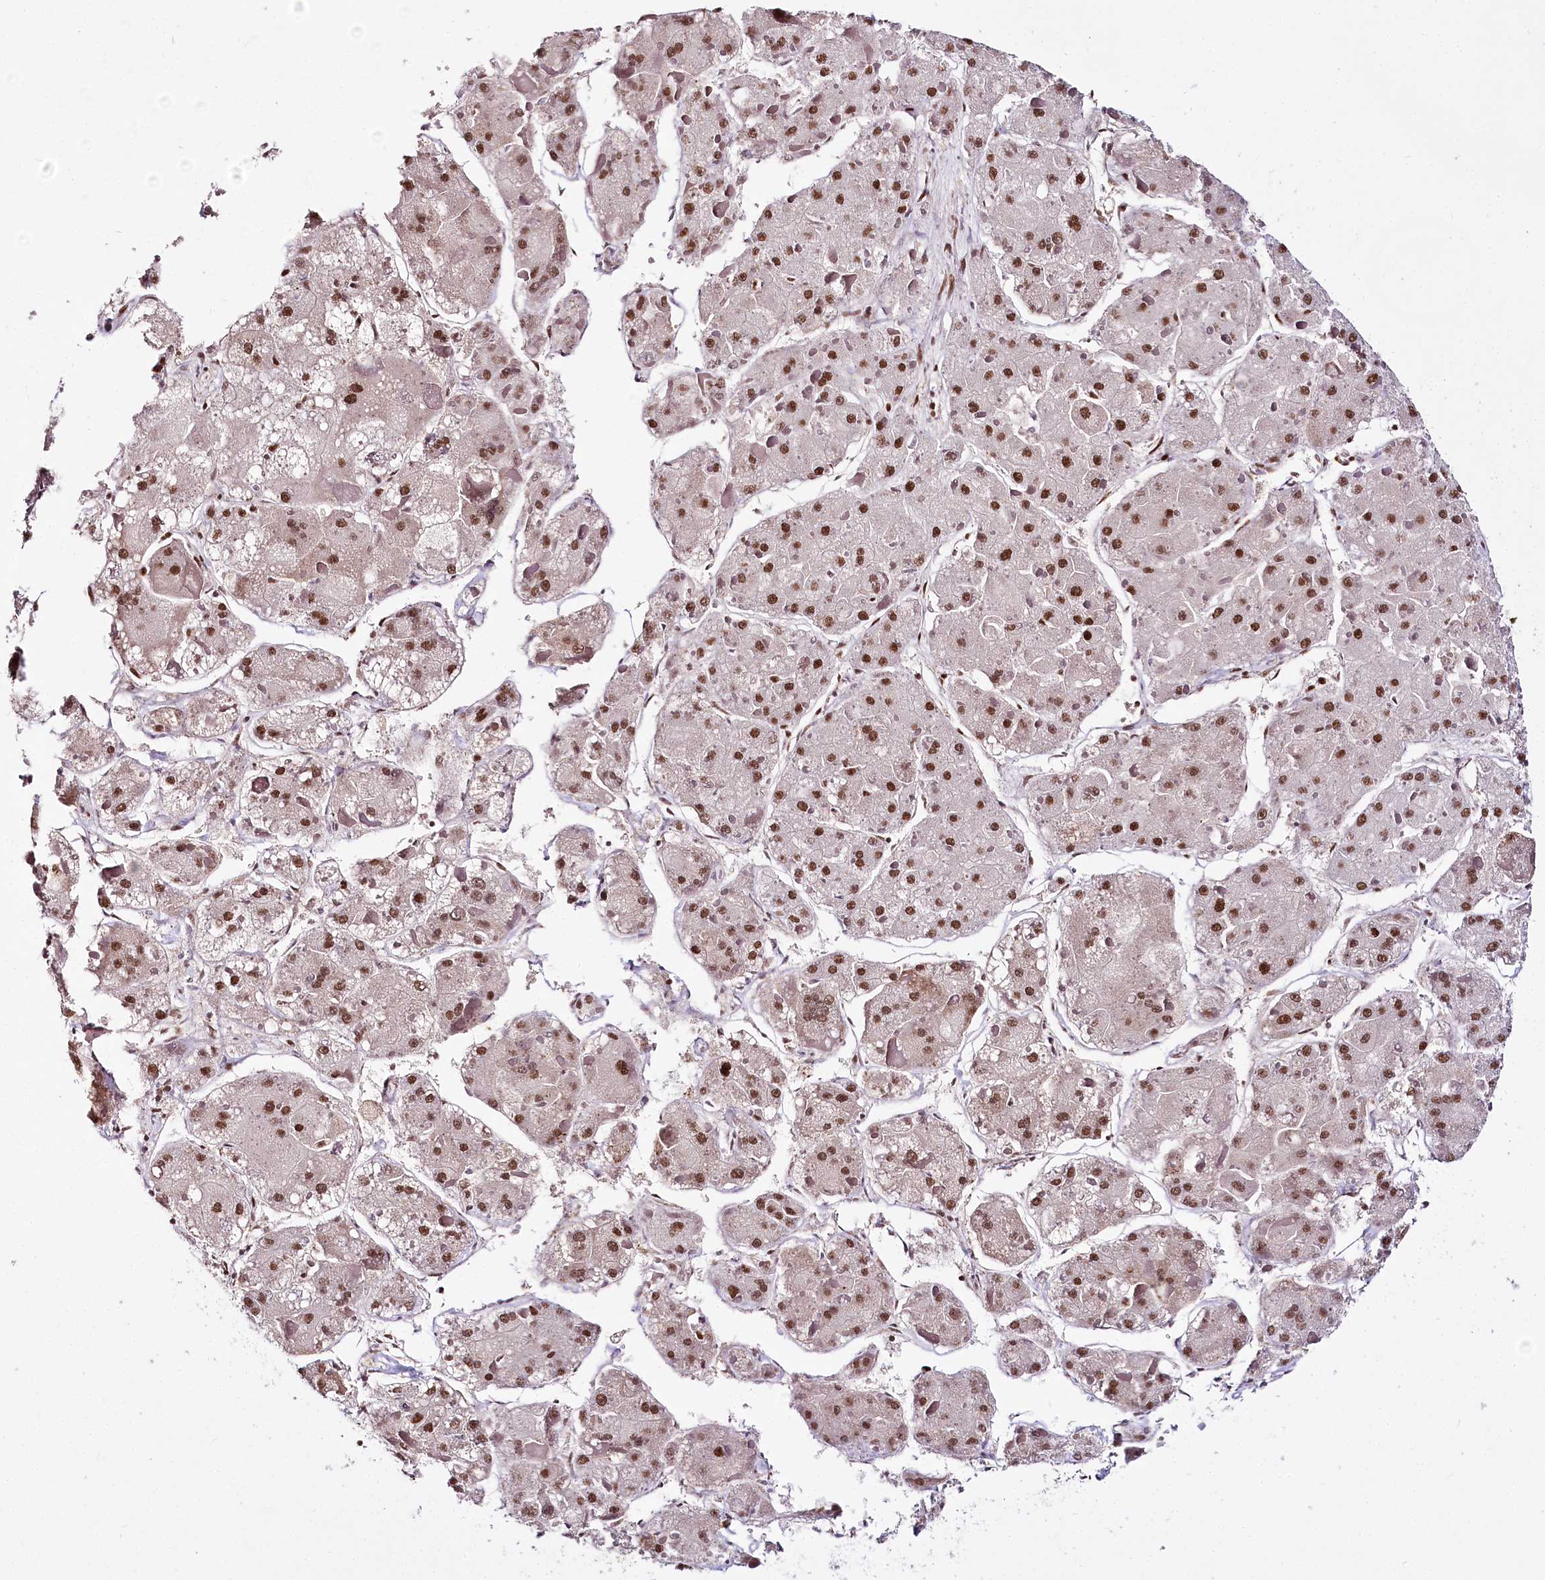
{"staining": {"intensity": "moderate", "quantity": ">75%", "location": "nuclear"}, "tissue": "liver cancer", "cell_type": "Tumor cells", "image_type": "cancer", "snomed": [{"axis": "morphology", "description": "Carcinoma, Hepatocellular, NOS"}, {"axis": "topography", "description": "Liver"}], "caption": "DAB immunohistochemical staining of liver cancer (hepatocellular carcinoma) reveals moderate nuclear protein positivity in about >75% of tumor cells. The protein is shown in brown color, while the nuclei are stained blue.", "gene": "SMARCE1", "patient": {"sex": "female", "age": 73}}